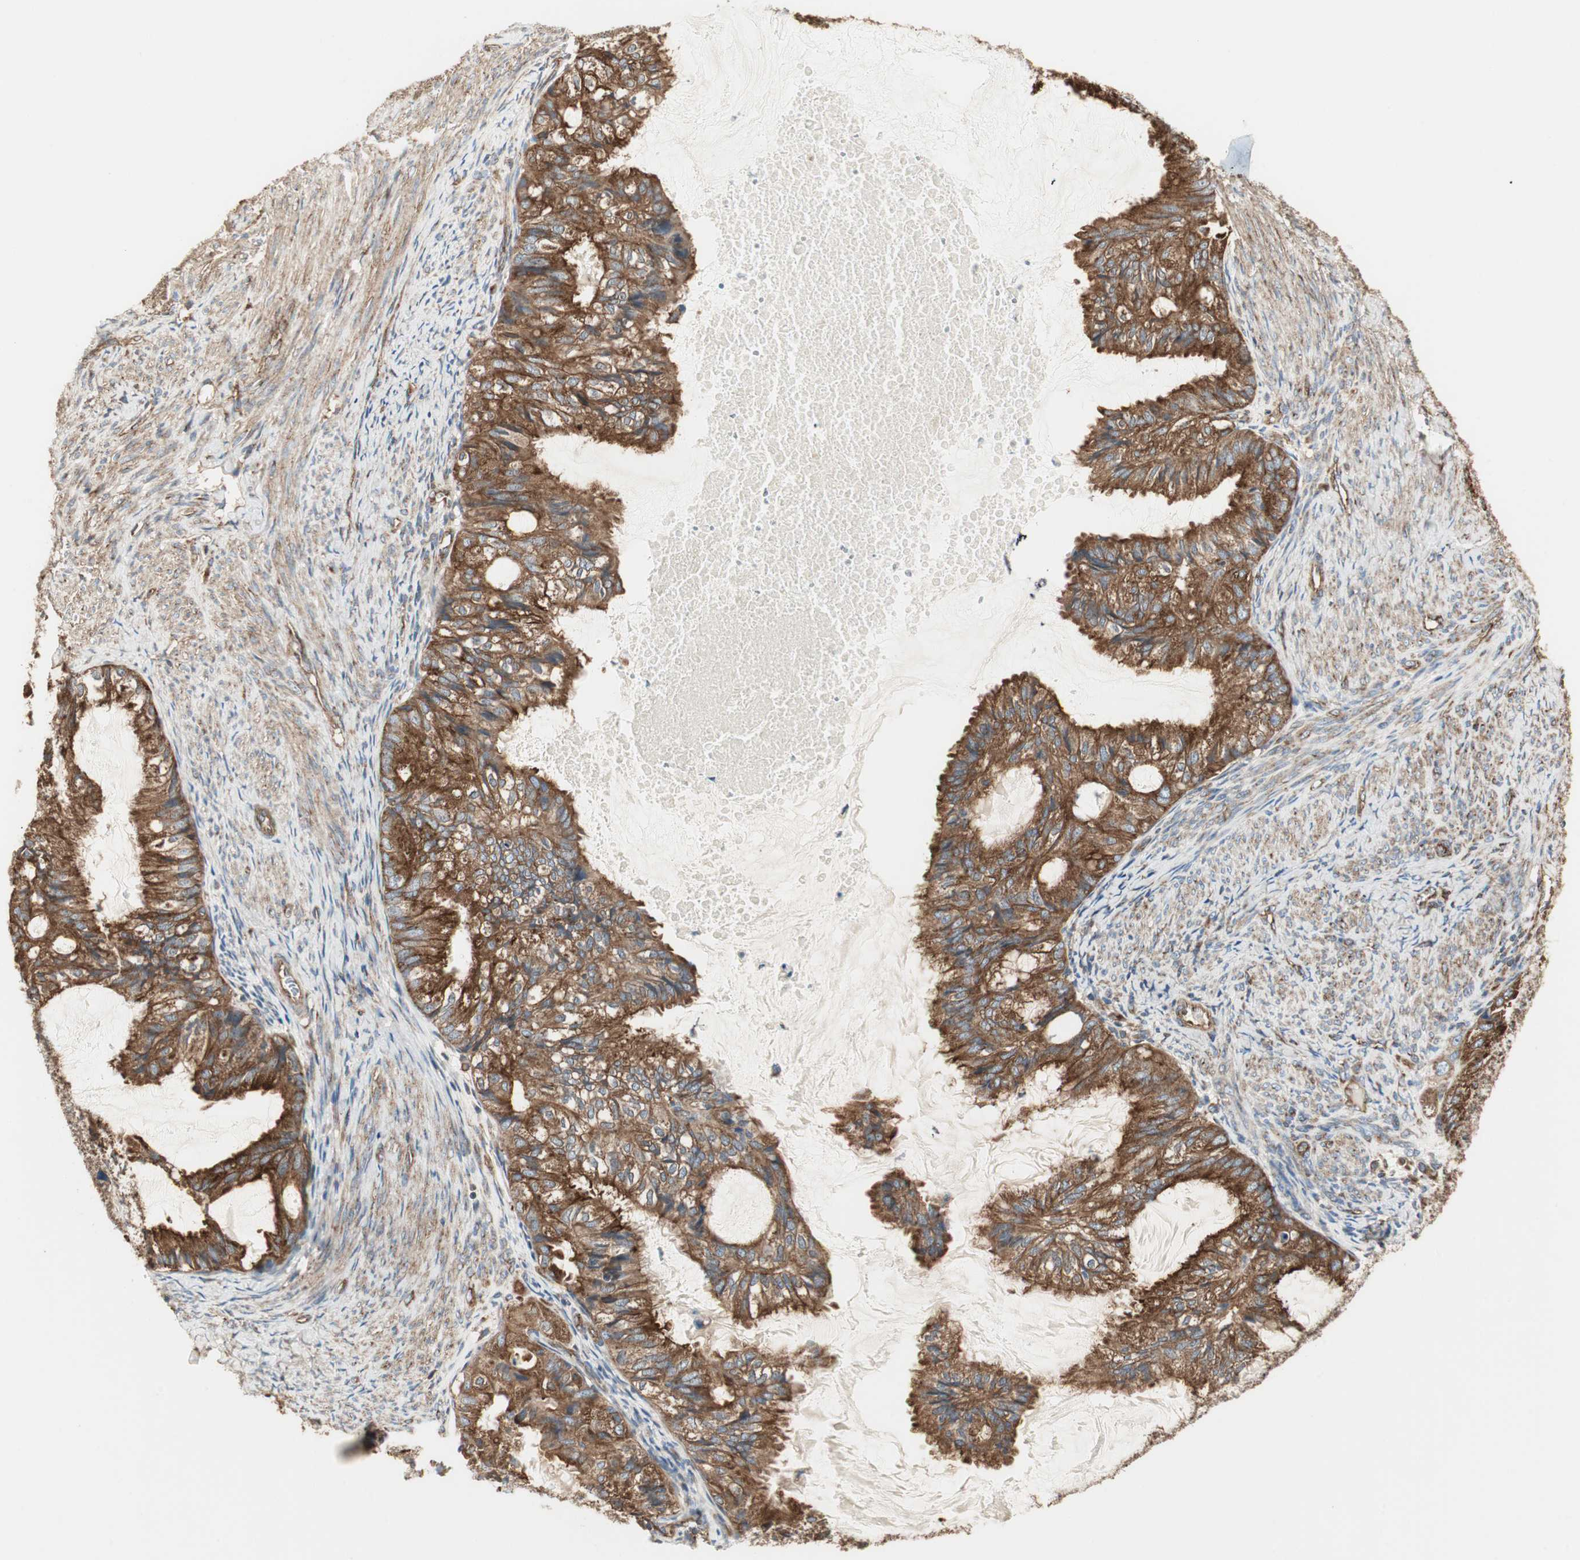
{"staining": {"intensity": "strong", "quantity": ">75%", "location": "cytoplasmic/membranous"}, "tissue": "cervical cancer", "cell_type": "Tumor cells", "image_type": "cancer", "snomed": [{"axis": "morphology", "description": "Normal tissue, NOS"}, {"axis": "morphology", "description": "Adenocarcinoma, NOS"}, {"axis": "topography", "description": "Cervix"}, {"axis": "topography", "description": "Endometrium"}], "caption": "Human cervical cancer (adenocarcinoma) stained for a protein (brown) shows strong cytoplasmic/membranous positive positivity in approximately >75% of tumor cells.", "gene": "H6PD", "patient": {"sex": "female", "age": 86}}